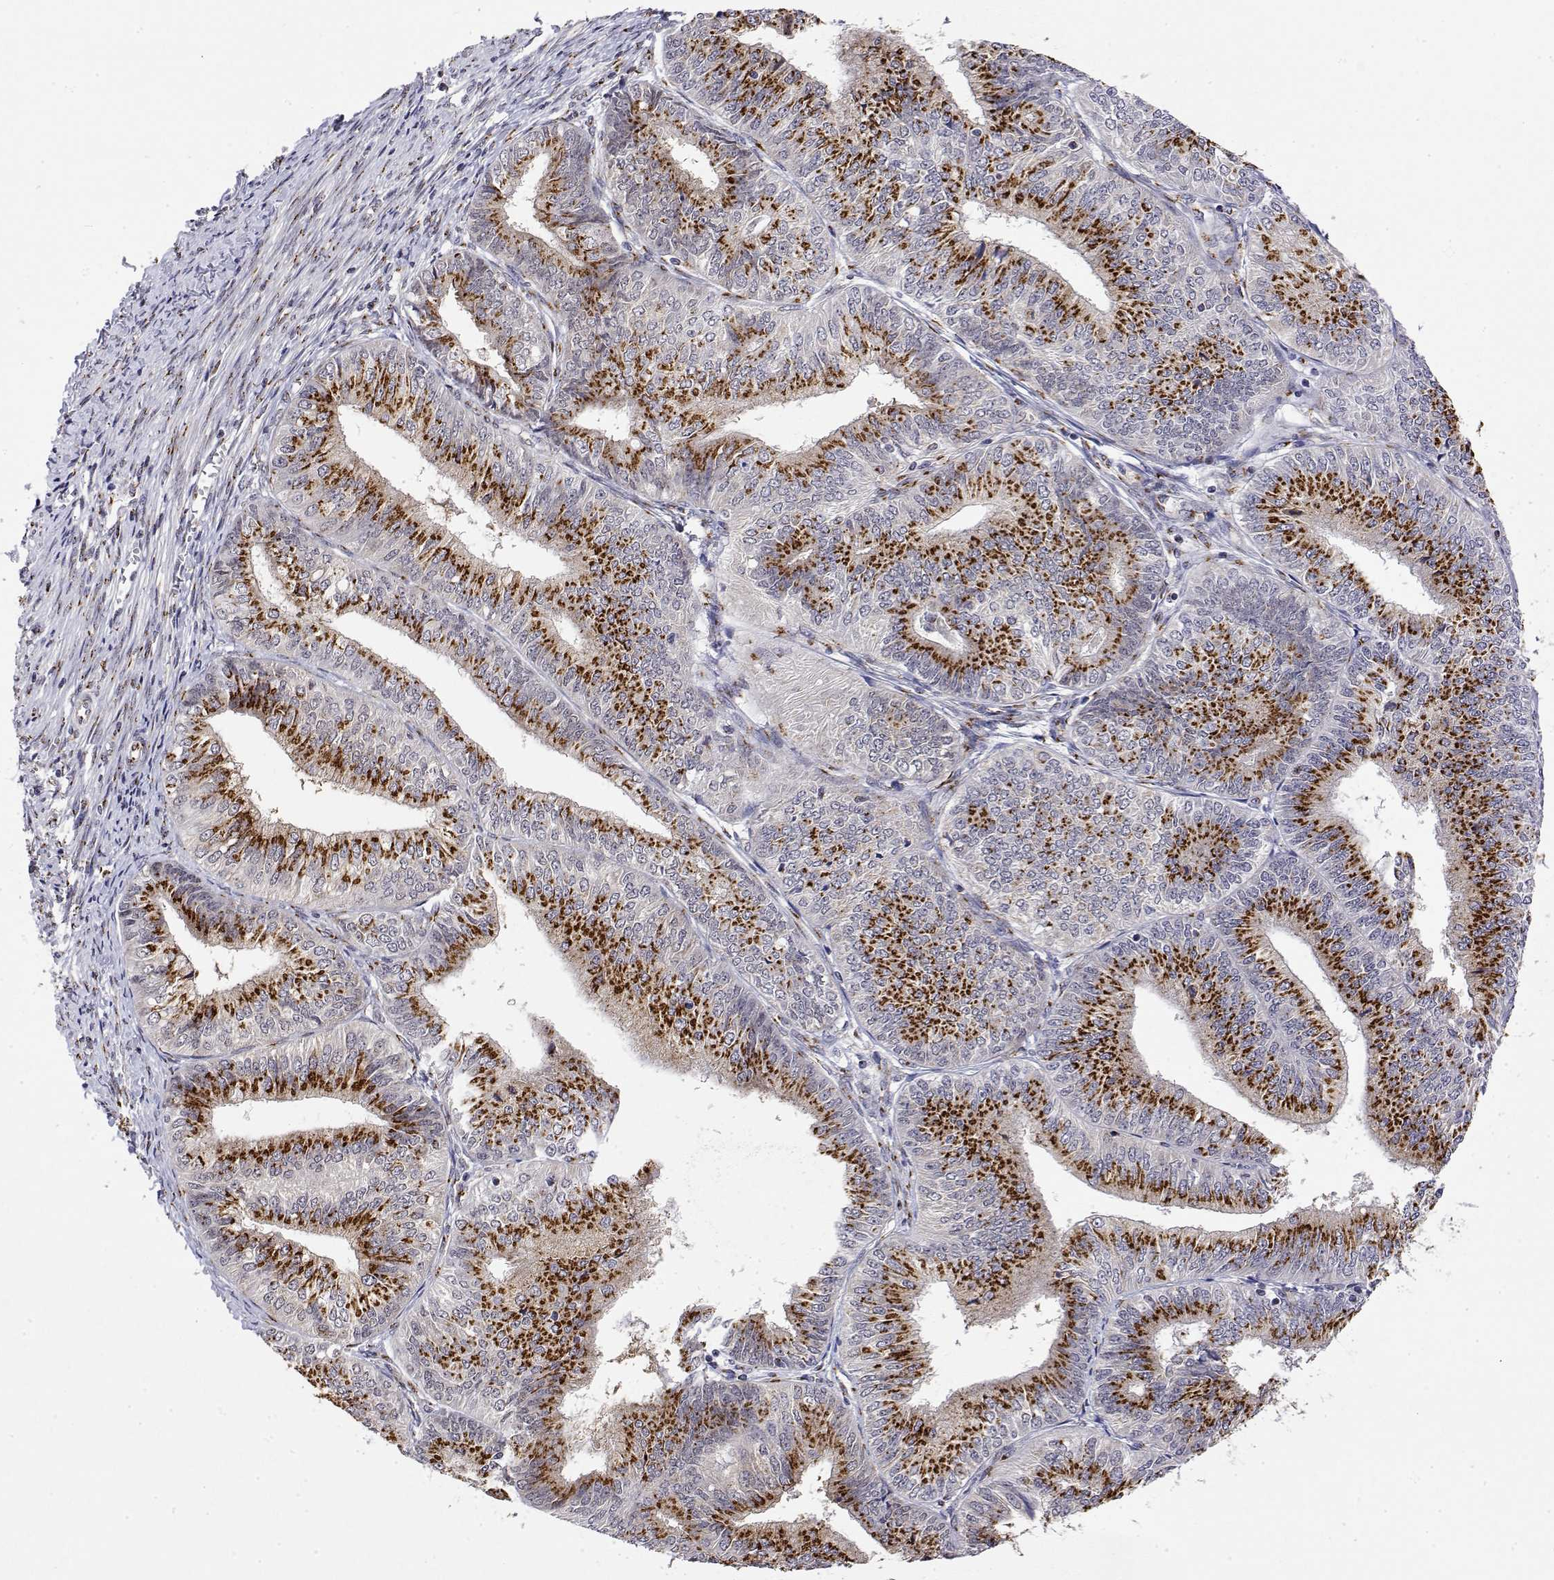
{"staining": {"intensity": "strong", "quantity": ">75%", "location": "cytoplasmic/membranous"}, "tissue": "endometrial cancer", "cell_type": "Tumor cells", "image_type": "cancer", "snomed": [{"axis": "morphology", "description": "Adenocarcinoma, NOS"}, {"axis": "topography", "description": "Endometrium"}], "caption": "Approximately >75% of tumor cells in human endometrial cancer reveal strong cytoplasmic/membranous protein positivity as visualized by brown immunohistochemical staining.", "gene": "YIPF3", "patient": {"sex": "female", "age": 58}}